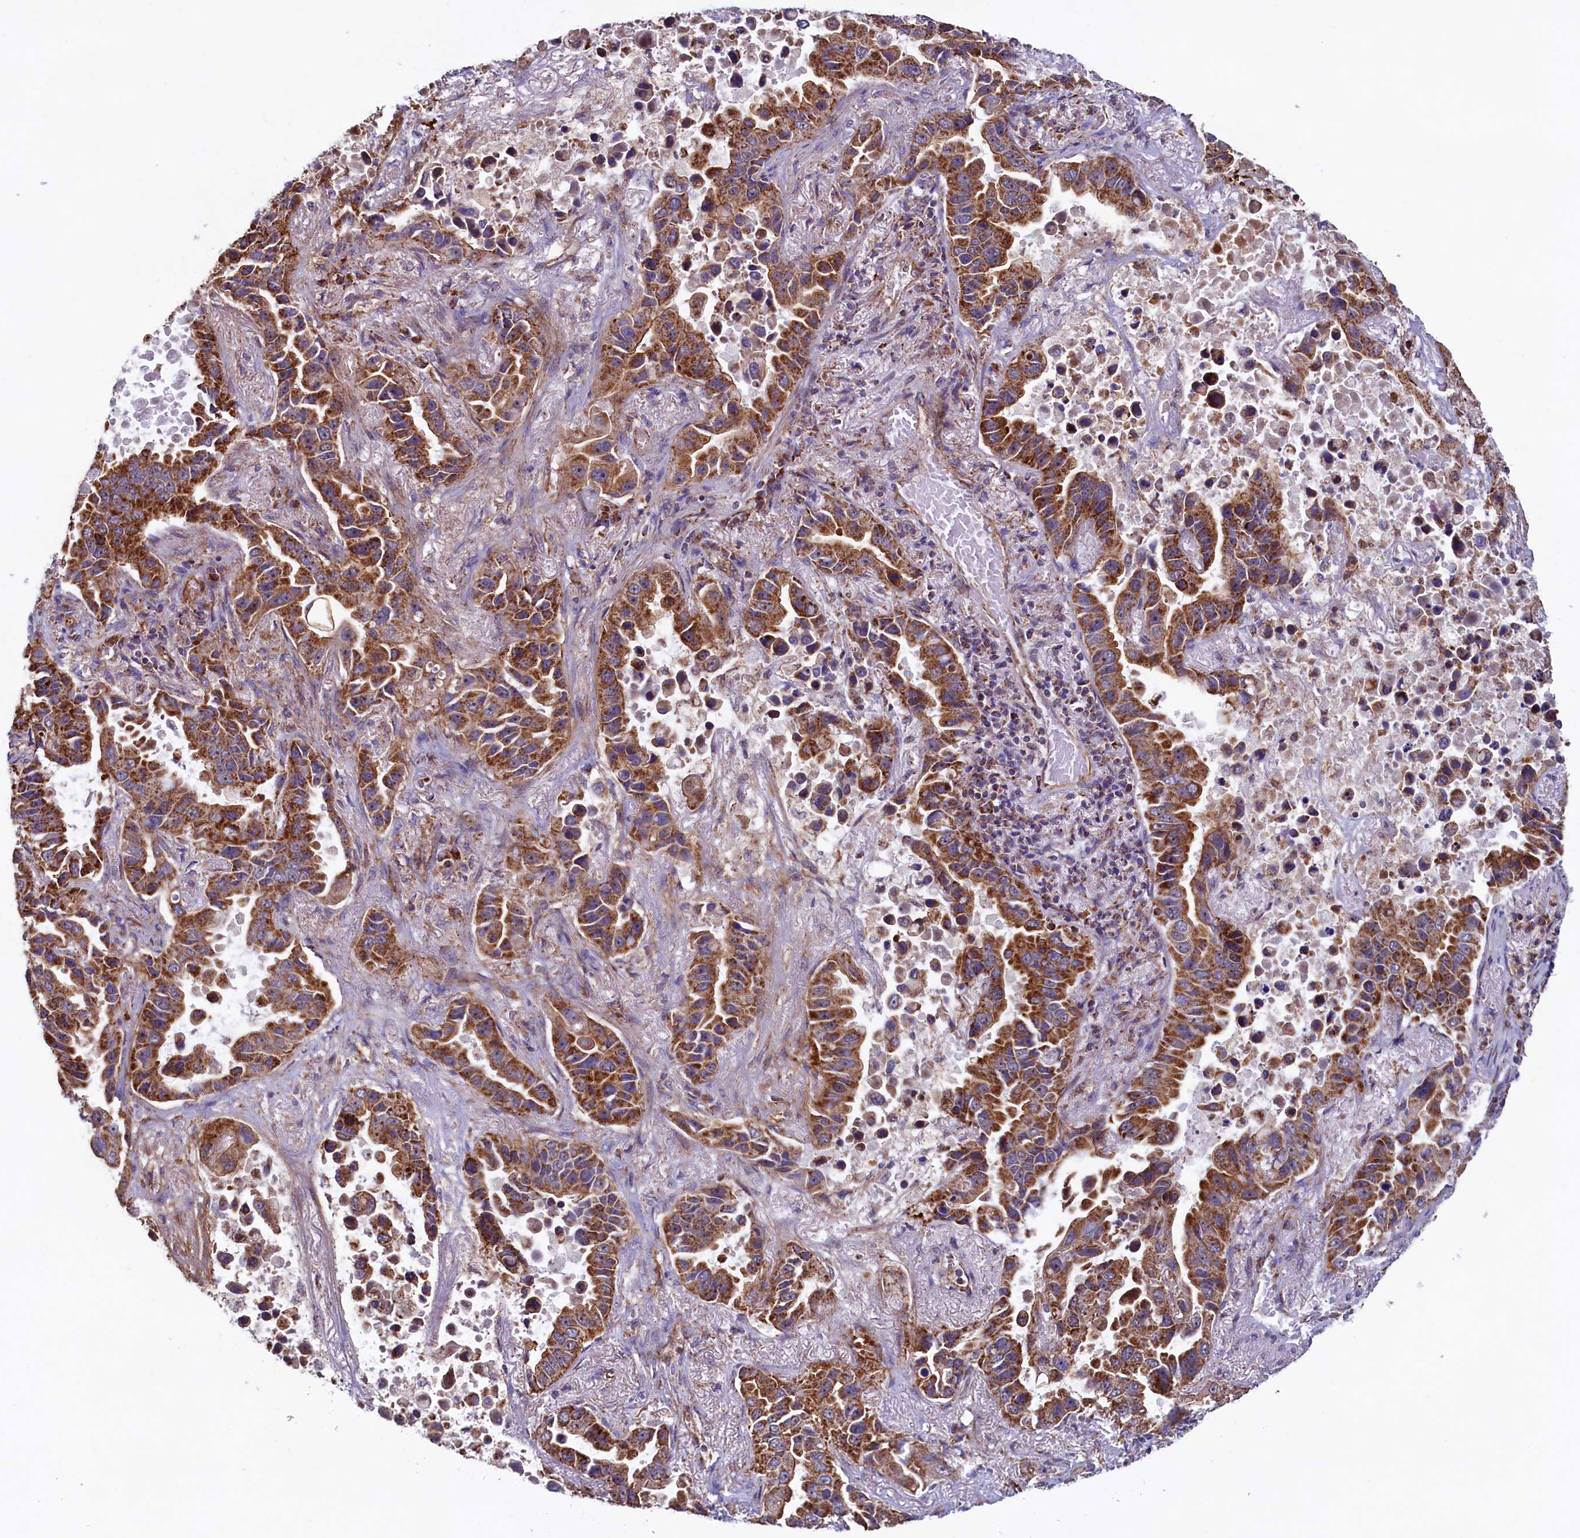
{"staining": {"intensity": "moderate", "quantity": ">75%", "location": "cytoplasmic/membranous"}, "tissue": "lung cancer", "cell_type": "Tumor cells", "image_type": "cancer", "snomed": [{"axis": "morphology", "description": "Adenocarcinoma, NOS"}, {"axis": "topography", "description": "Lung"}], "caption": "IHC of lung cancer (adenocarcinoma) shows medium levels of moderate cytoplasmic/membranous positivity in about >75% of tumor cells.", "gene": "UBE3B", "patient": {"sex": "male", "age": 64}}